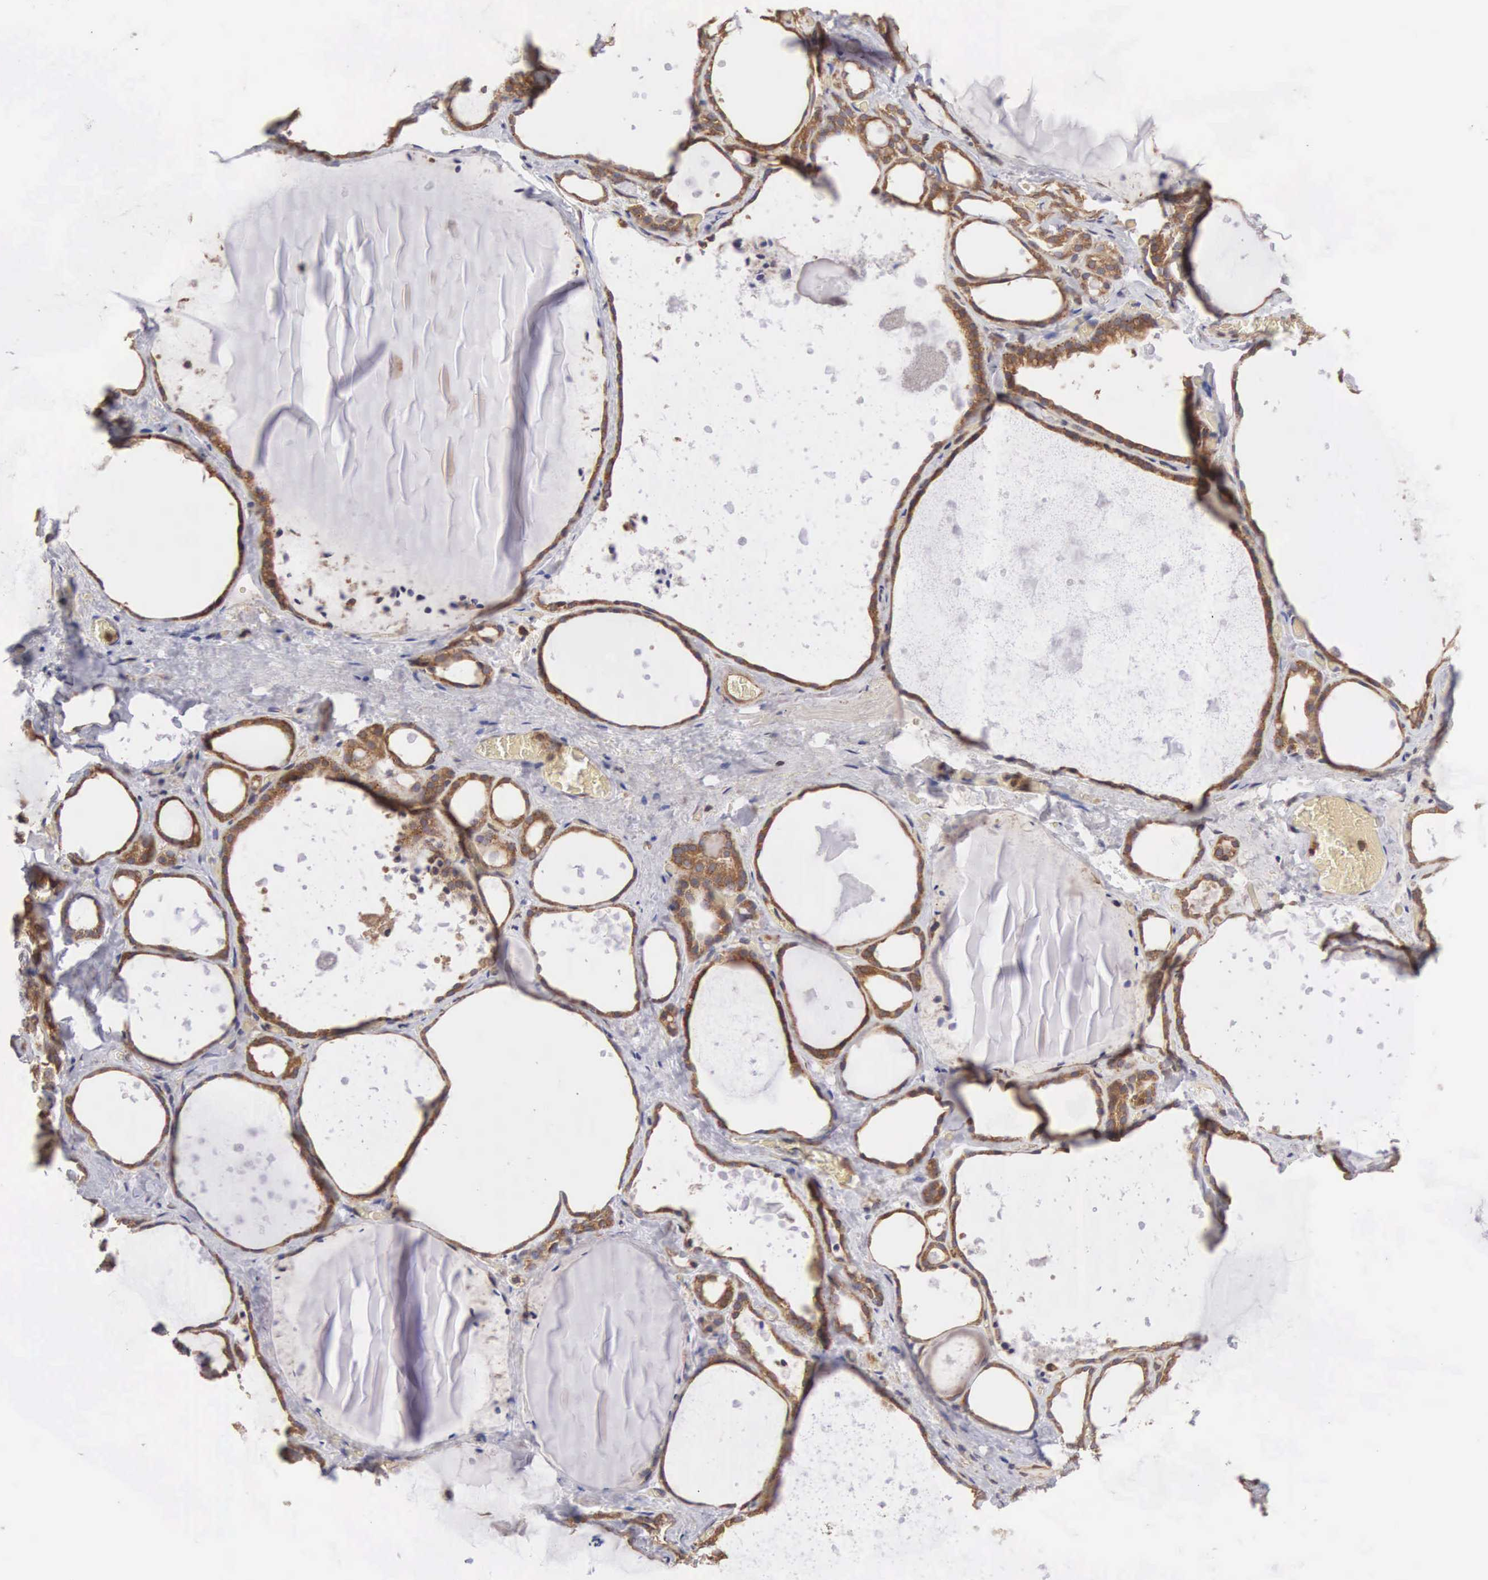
{"staining": {"intensity": "strong", "quantity": ">75%", "location": "cytoplasmic/membranous"}, "tissue": "thyroid gland", "cell_type": "Glandular cells", "image_type": "normal", "snomed": [{"axis": "morphology", "description": "Normal tissue, NOS"}, {"axis": "topography", "description": "Thyroid gland"}], "caption": "Immunohistochemical staining of unremarkable thyroid gland exhibits high levels of strong cytoplasmic/membranous positivity in about >75% of glandular cells. The protein is shown in brown color, while the nuclei are stained blue.", "gene": "DHRS1", "patient": {"sex": "male", "age": 76}}